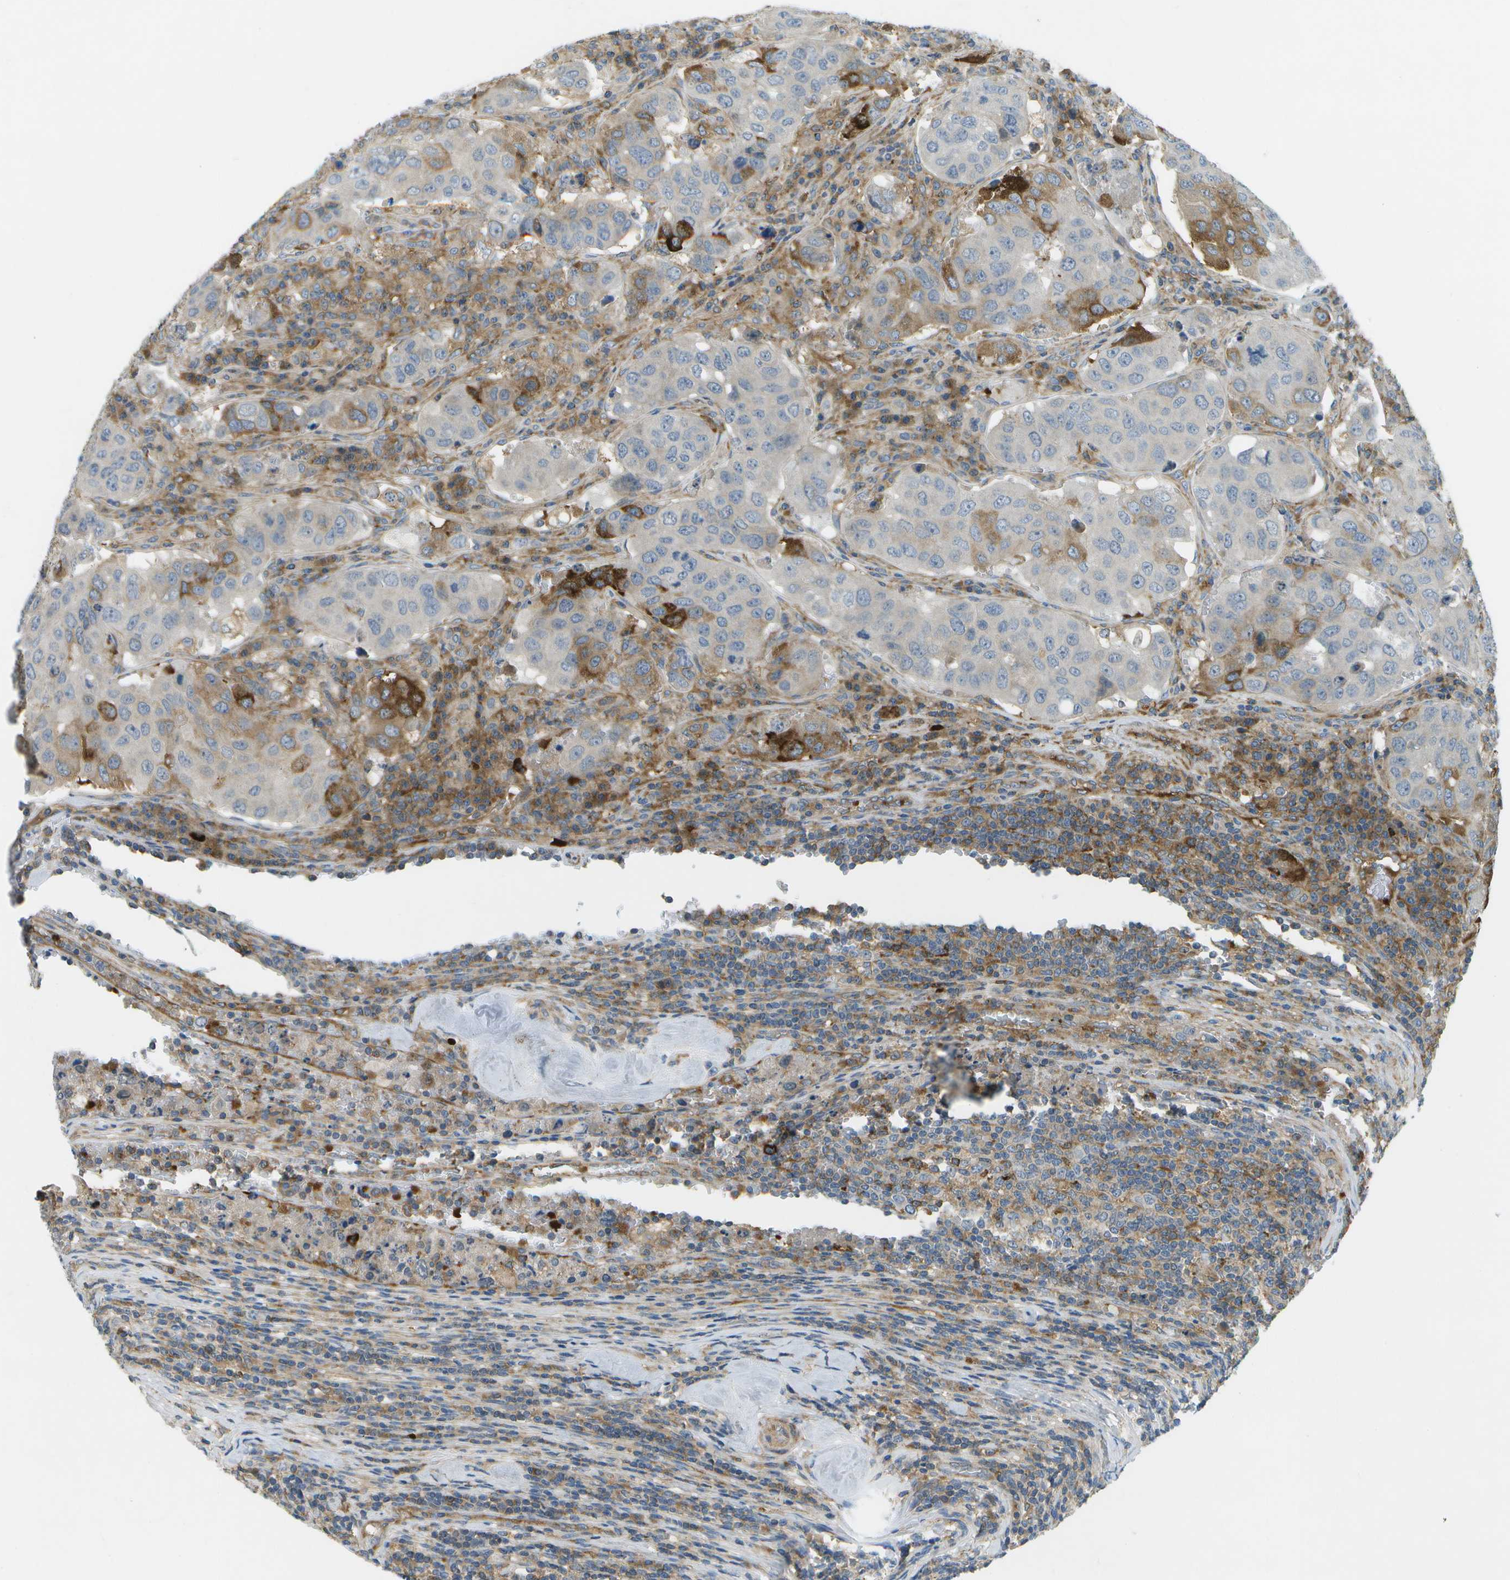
{"staining": {"intensity": "moderate", "quantity": "<25%", "location": "cytoplasmic/membranous"}, "tissue": "urothelial cancer", "cell_type": "Tumor cells", "image_type": "cancer", "snomed": [{"axis": "morphology", "description": "Urothelial carcinoma, High grade"}, {"axis": "topography", "description": "Lymph node"}, {"axis": "topography", "description": "Urinary bladder"}], "caption": "Immunohistochemistry photomicrograph of neoplastic tissue: human high-grade urothelial carcinoma stained using IHC reveals low levels of moderate protein expression localized specifically in the cytoplasmic/membranous of tumor cells, appearing as a cytoplasmic/membranous brown color.", "gene": "WNK2", "patient": {"sex": "male", "age": 51}}